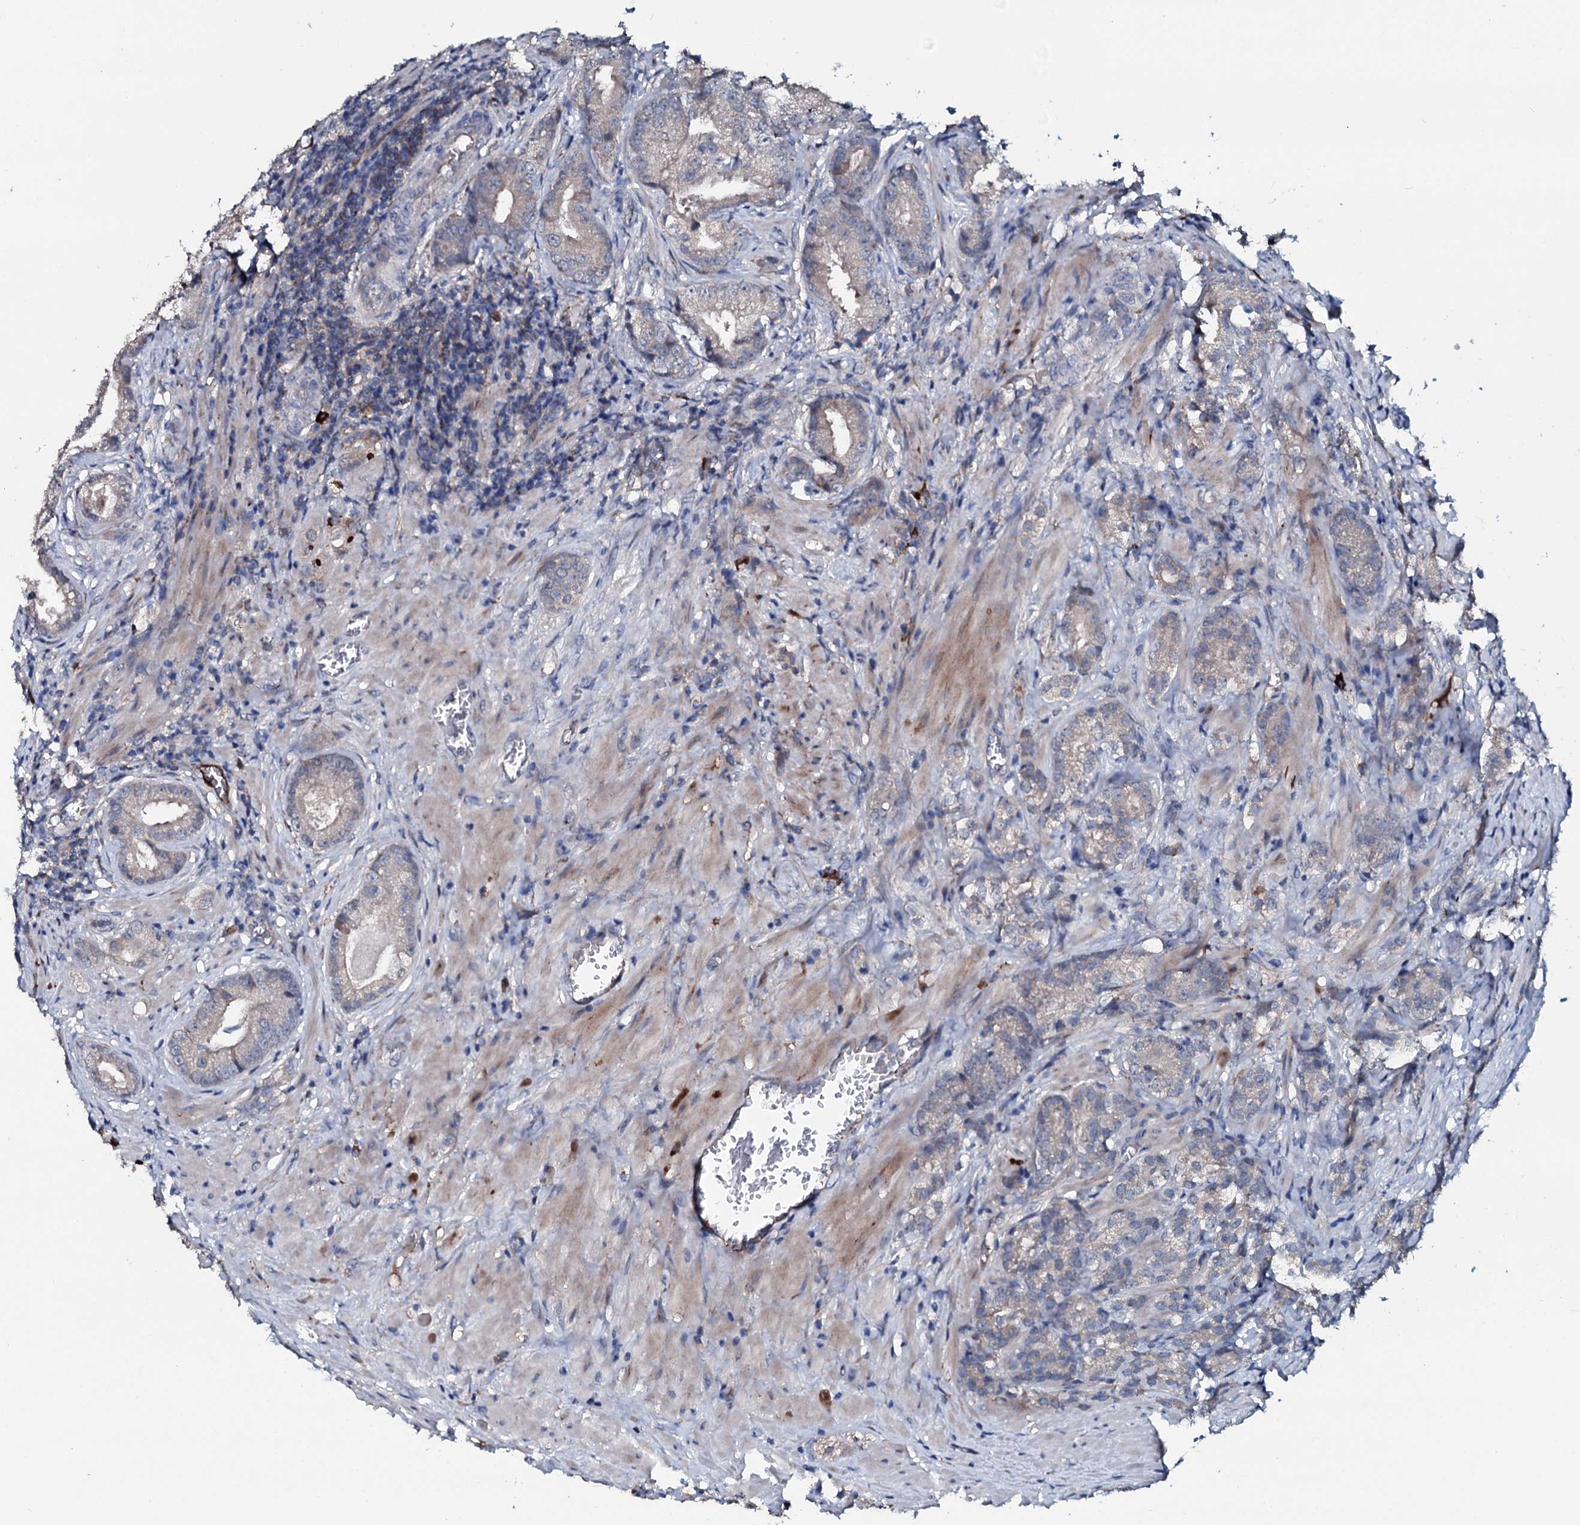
{"staining": {"intensity": "negative", "quantity": "none", "location": "none"}, "tissue": "prostate cancer", "cell_type": "Tumor cells", "image_type": "cancer", "snomed": [{"axis": "morphology", "description": "Adenocarcinoma, High grade"}, {"axis": "topography", "description": "Prostate"}], "caption": "Prostate adenocarcinoma (high-grade) was stained to show a protein in brown. There is no significant staining in tumor cells.", "gene": "IL12B", "patient": {"sex": "male", "age": 69}}